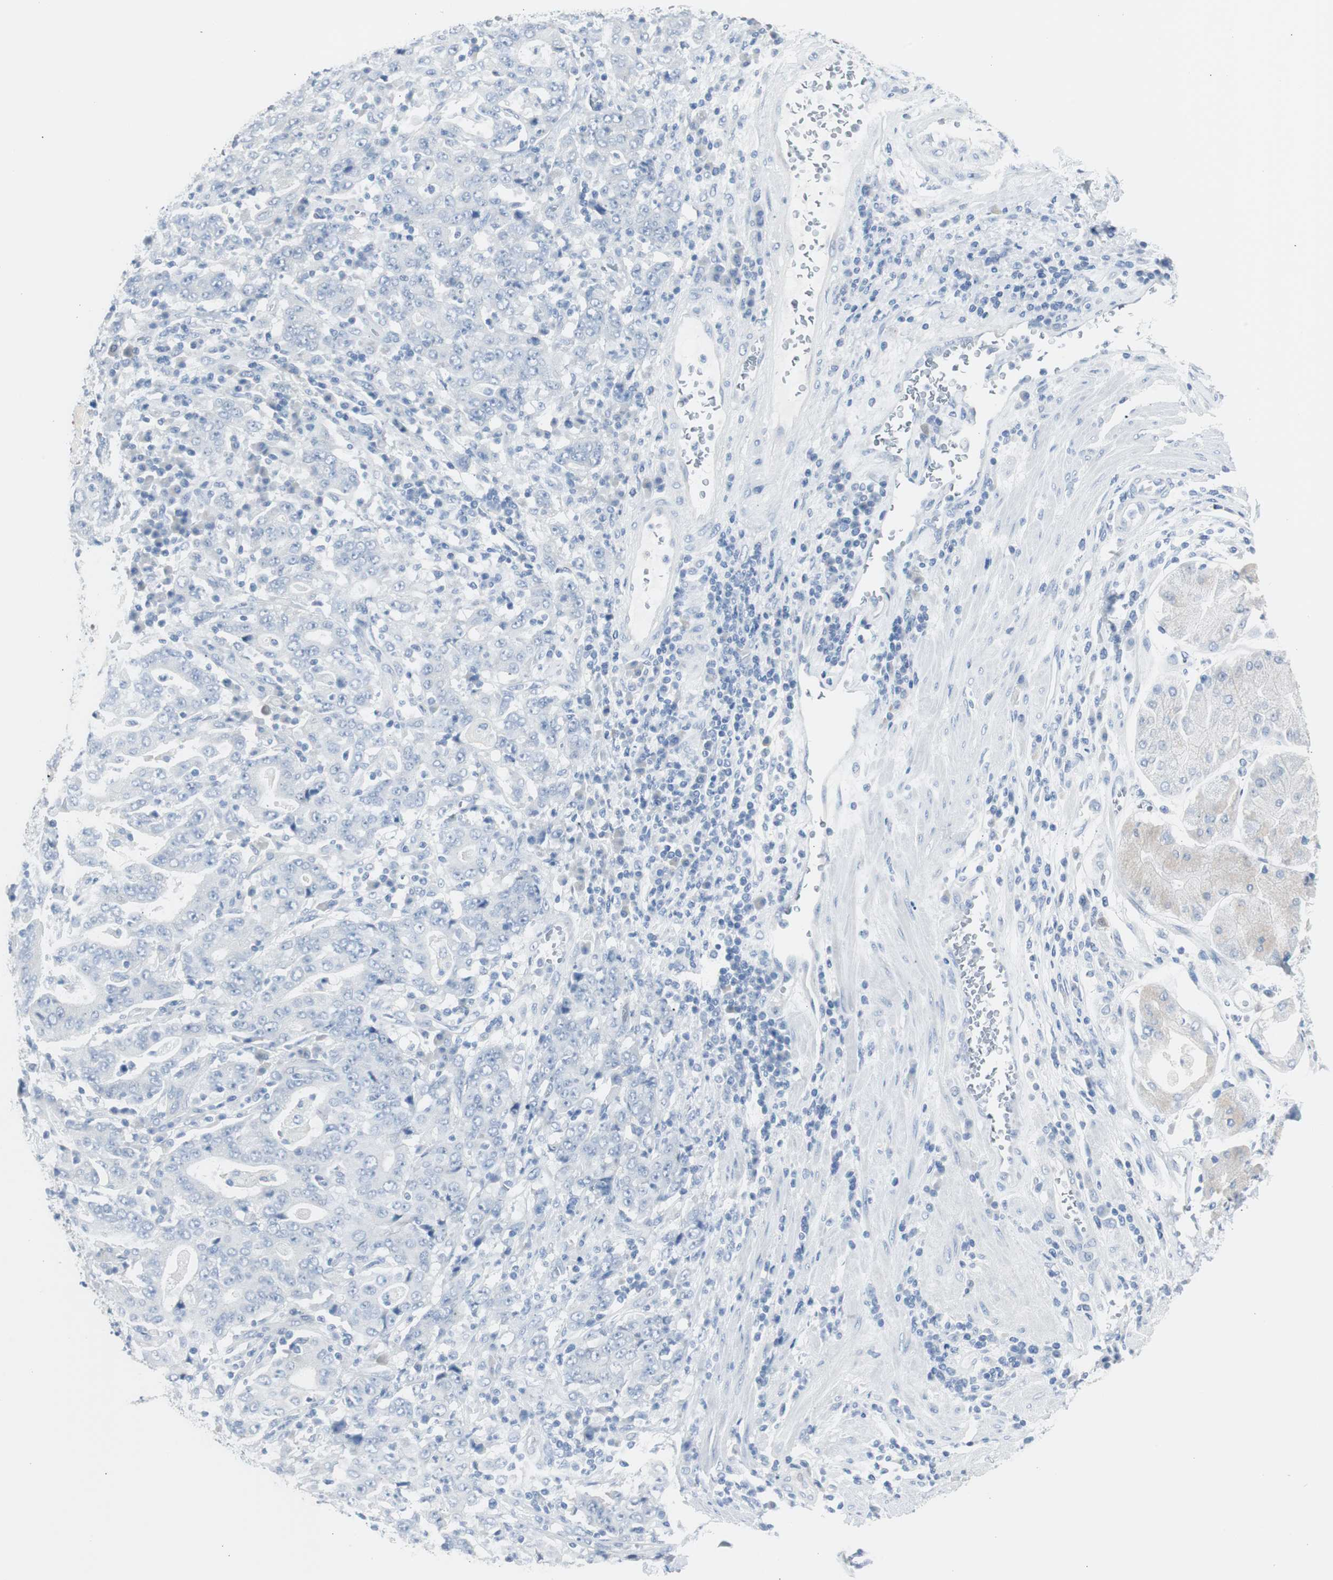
{"staining": {"intensity": "negative", "quantity": "none", "location": "none"}, "tissue": "stomach cancer", "cell_type": "Tumor cells", "image_type": "cancer", "snomed": [{"axis": "morphology", "description": "Normal tissue, NOS"}, {"axis": "morphology", "description": "Adenocarcinoma, NOS"}, {"axis": "topography", "description": "Stomach, upper"}, {"axis": "topography", "description": "Stomach"}], "caption": "The immunohistochemistry (IHC) histopathology image has no significant positivity in tumor cells of stomach cancer tissue.", "gene": "S100A7", "patient": {"sex": "male", "age": 59}}